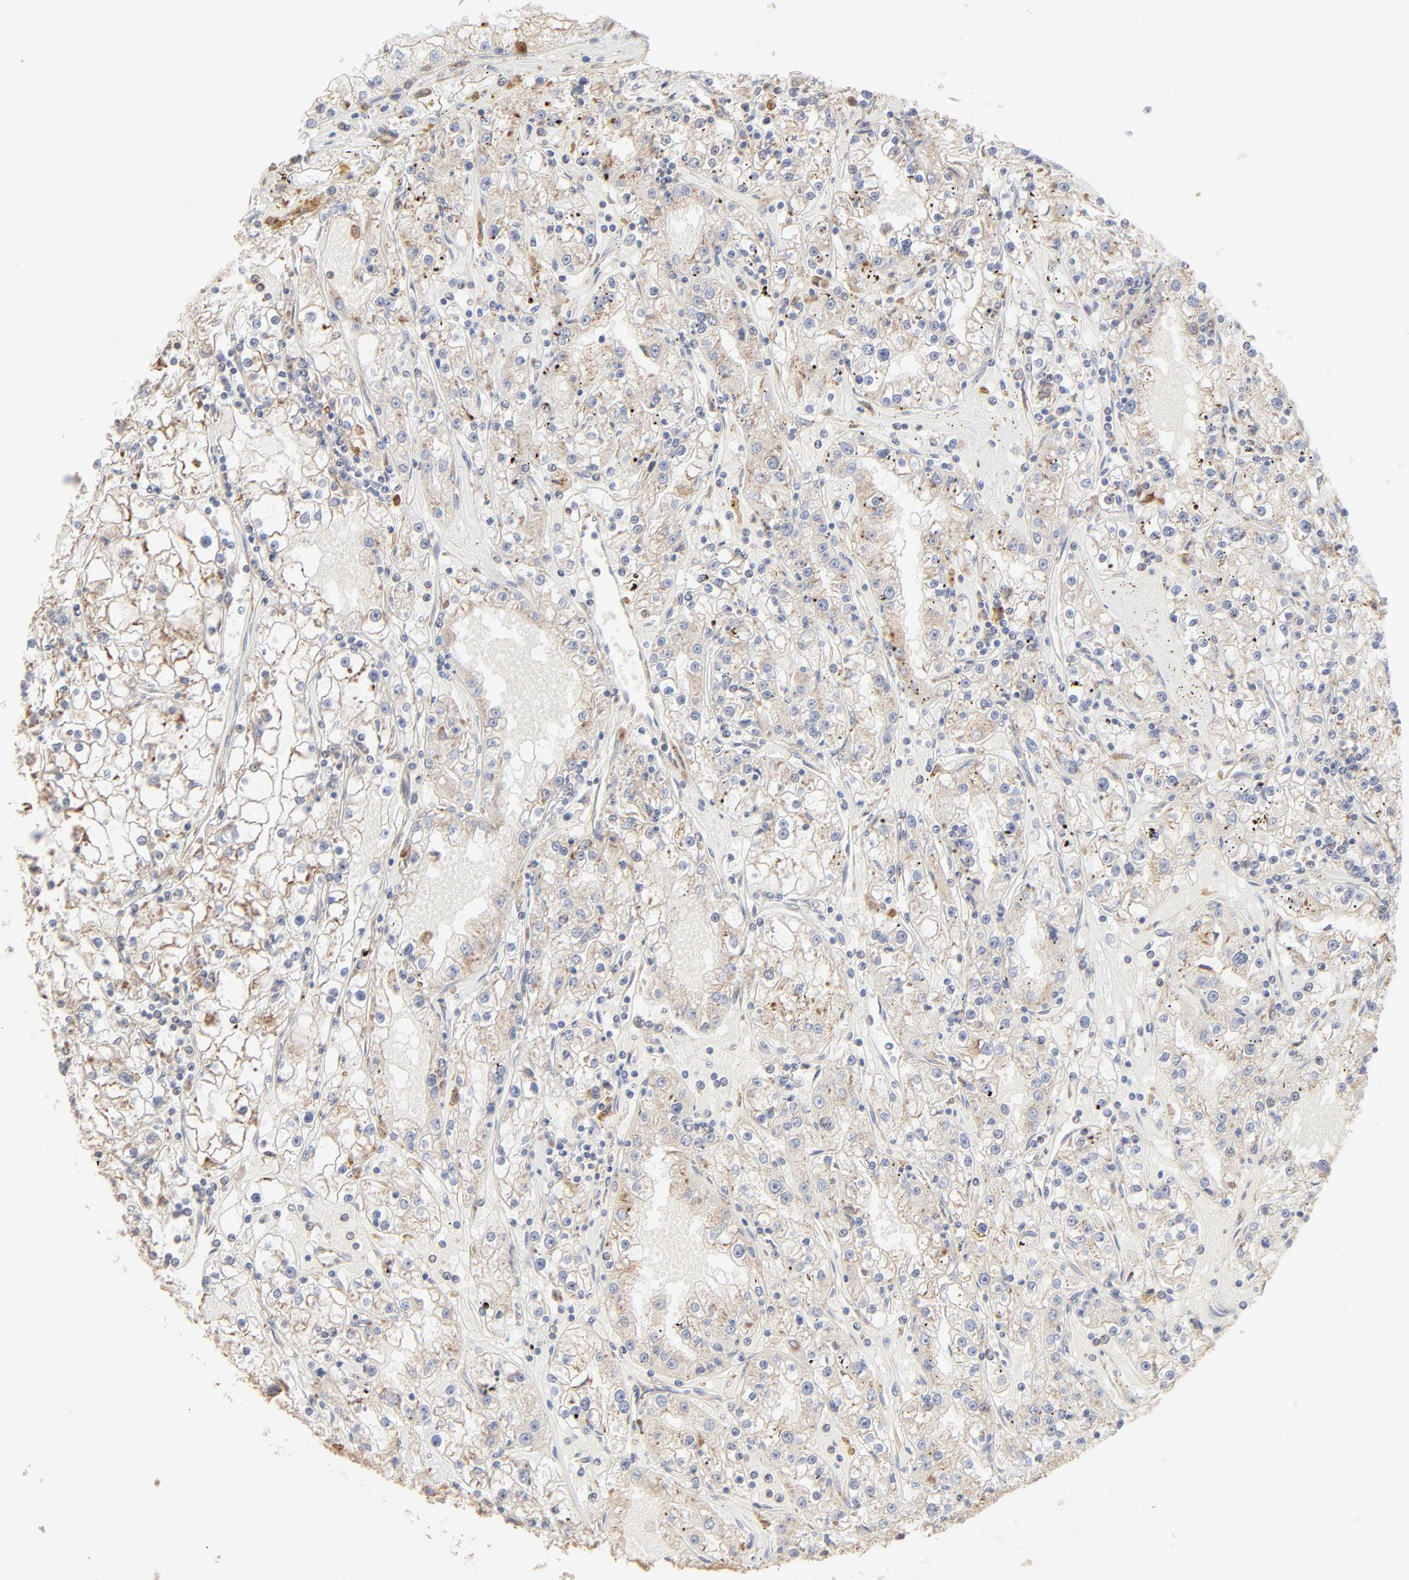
{"staining": {"intensity": "weak", "quantity": ">75%", "location": "cytoplasmic/membranous"}, "tissue": "renal cancer", "cell_type": "Tumor cells", "image_type": "cancer", "snomed": [{"axis": "morphology", "description": "Adenocarcinoma, NOS"}, {"axis": "topography", "description": "Kidney"}], "caption": "Immunohistochemical staining of adenocarcinoma (renal) shows weak cytoplasmic/membranous protein staining in approximately >75% of tumor cells.", "gene": "RPS20", "patient": {"sex": "male", "age": 56}}